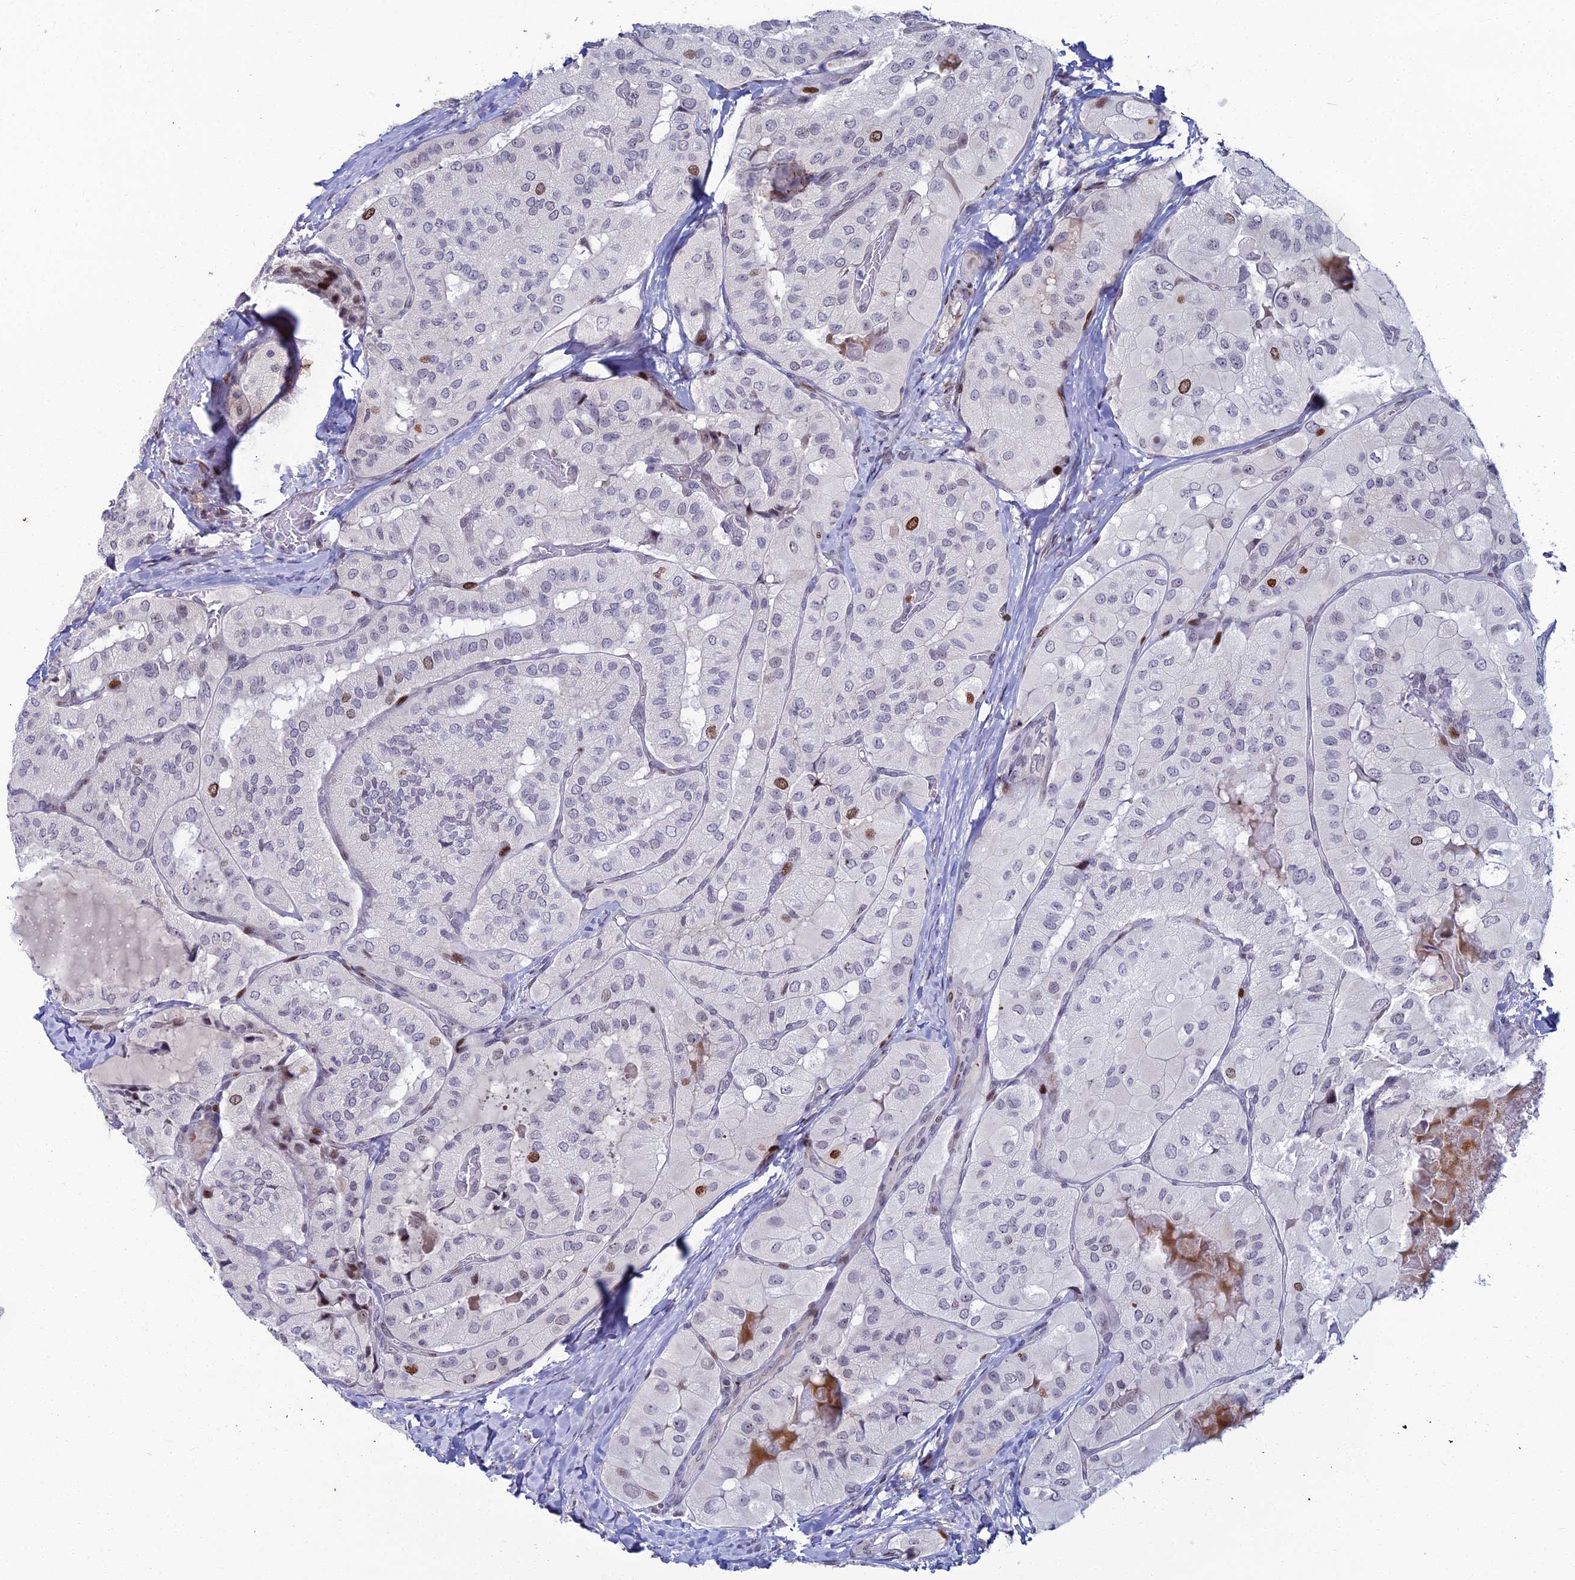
{"staining": {"intensity": "strong", "quantity": "<25%", "location": "nuclear"}, "tissue": "thyroid cancer", "cell_type": "Tumor cells", "image_type": "cancer", "snomed": [{"axis": "morphology", "description": "Normal tissue, NOS"}, {"axis": "morphology", "description": "Papillary adenocarcinoma, NOS"}, {"axis": "topography", "description": "Thyroid gland"}], "caption": "IHC of thyroid cancer displays medium levels of strong nuclear staining in about <25% of tumor cells.", "gene": "TAF9B", "patient": {"sex": "female", "age": 59}}